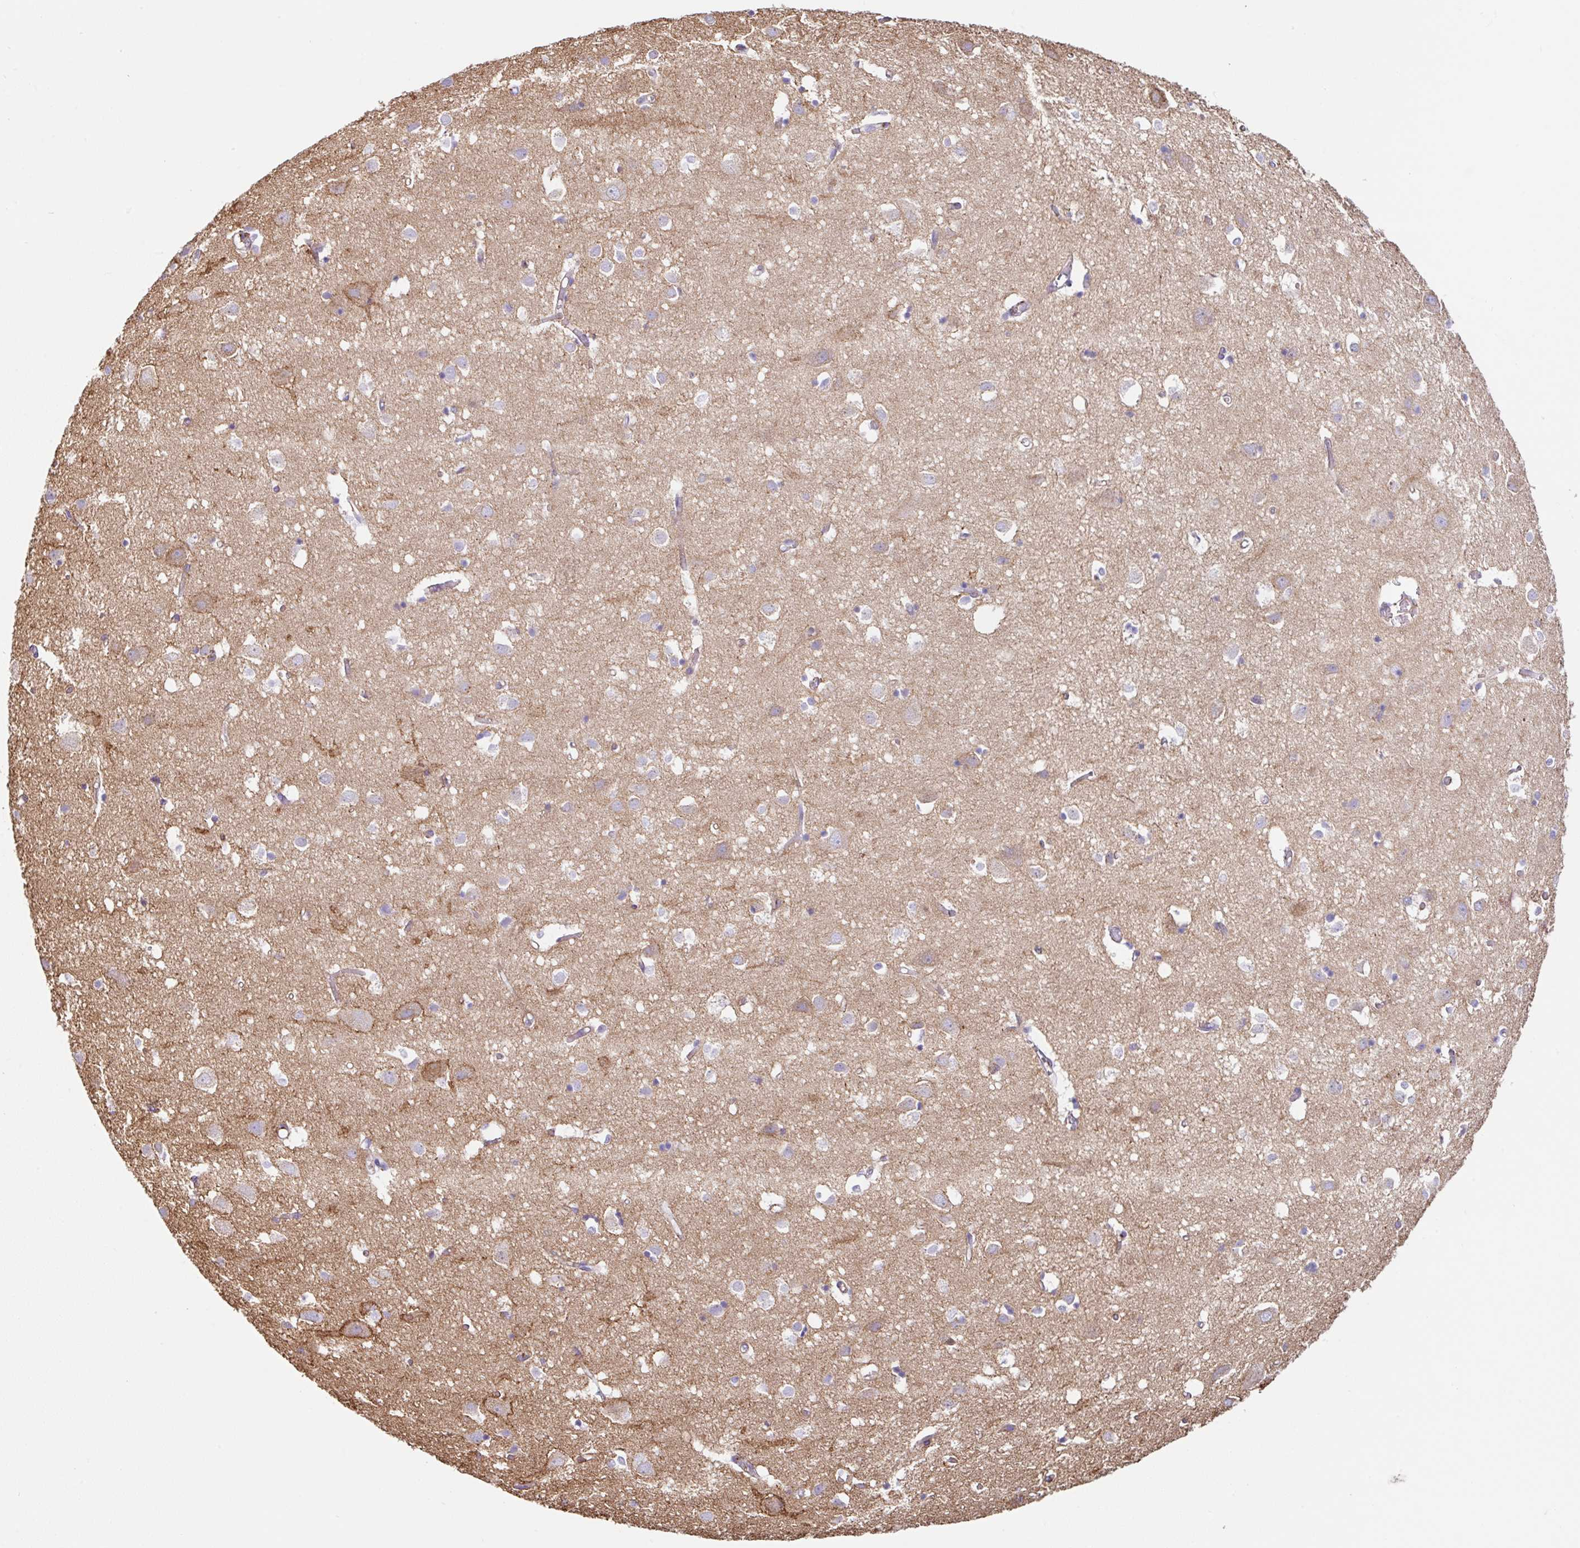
{"staining": {"intensity": "negative", "quantity": "none", "location": "none"}, "tissue": "cerebral cortex", "cell_type": "Endothelial cells", "image_type": "normal", "snomed": [{"axis": "morphology", "description": "Normal tissue, NOS"}, {"axis": "topography", "description": "Cerebral cortex"}], "caption": "Immunohistochemistry photomicrograph of benign cerebral cortex: cerebral cortex stained with DAB (3,3'-diaminobenzidine) demonstrates no significant protein expression in endothelial cells.", "gene": "MTTP", "patient": {"sex": "male", "age": 70}}